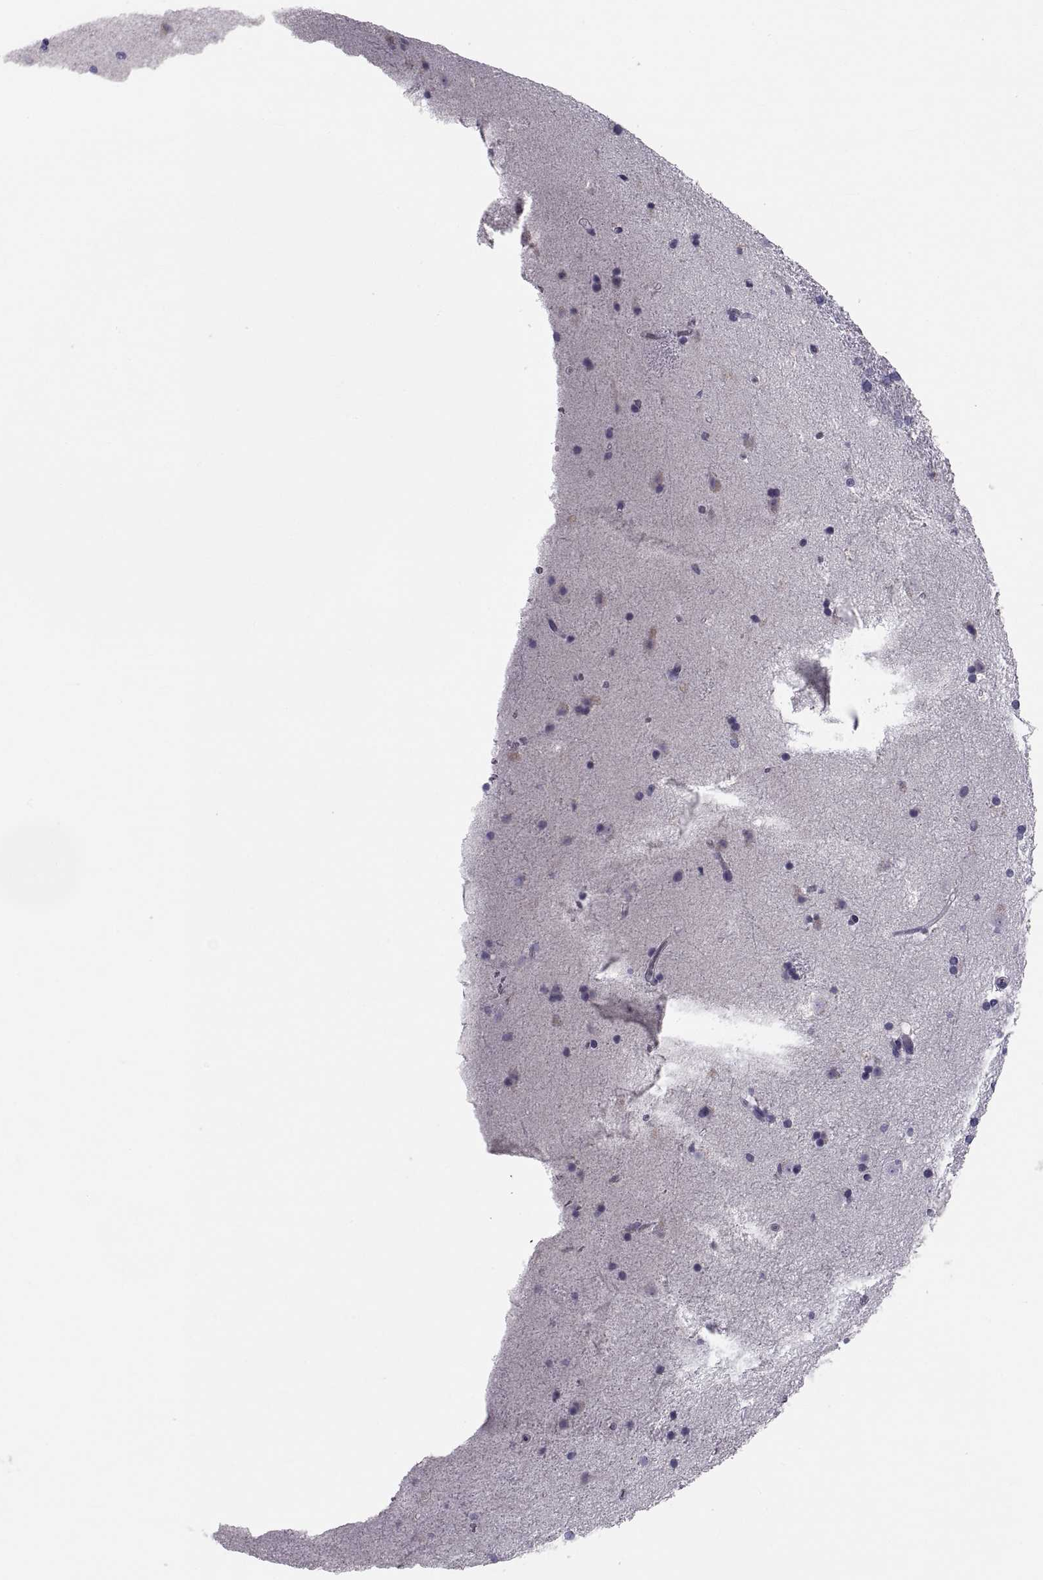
{"staining": {"intensity": "negative", "quantity": "none", "location": "none"}, "tissue": "caudate", "cell_type": "Glial cells", "image_type": "normal", "snomed": [{"axis": "morphology", "description": "Normal tissue, NOS"}, {"axis": "topography", "description": "Lateral ventricle wall"}], "caption": "Immunohistochemical staining of benign caudate shows no significant expression in glial cells. The staining is performed using DAB brown chromogen with nuclei counter-stained in using hematoxylin.", "gene": "PDZRN4", "patient": {"sex": "male", "age": 51}}